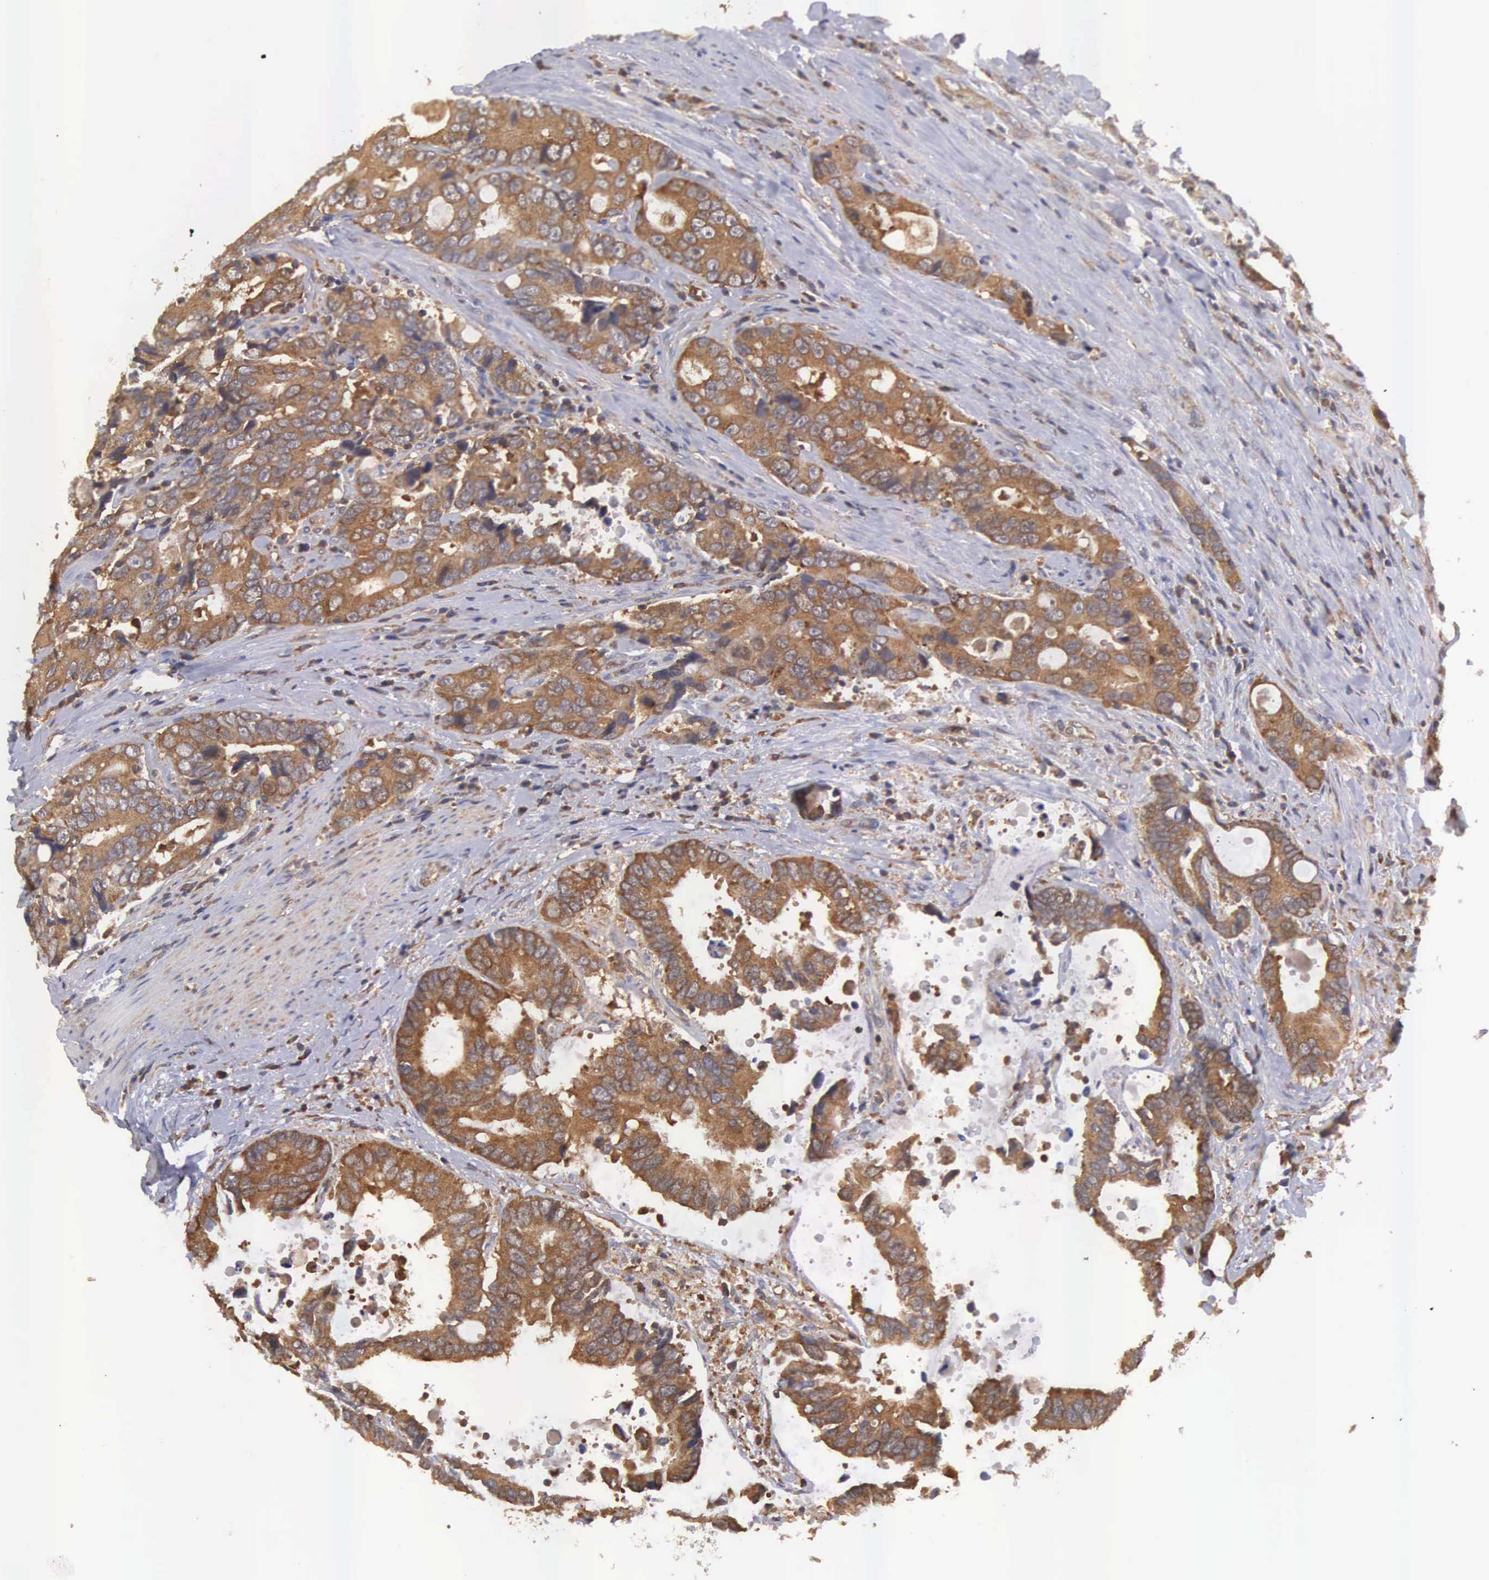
{"staining": {"intensity": "strong", "quantity": ">75%", "location": "cytoplasmic/membranous"}, "tissue": "colorectal cancer", "cell_type": "Tumor cells", "image_type": "cancer", "snomed": [{"axis": "morphology", "description": "Adenocarcinoma, NOS"}, {"axis": "topography", "description": "Rectum"}], "caption": "Tumor cells display strong cytoplasmic/membranous staining in about >75% of cells in colorectal cancer (adenocarcinoma). The protein of interest is shown in brown color, while the nuclei are stained blue.", "gene": "DHRS1", "patient": {"sex": "female", "age": 67}}